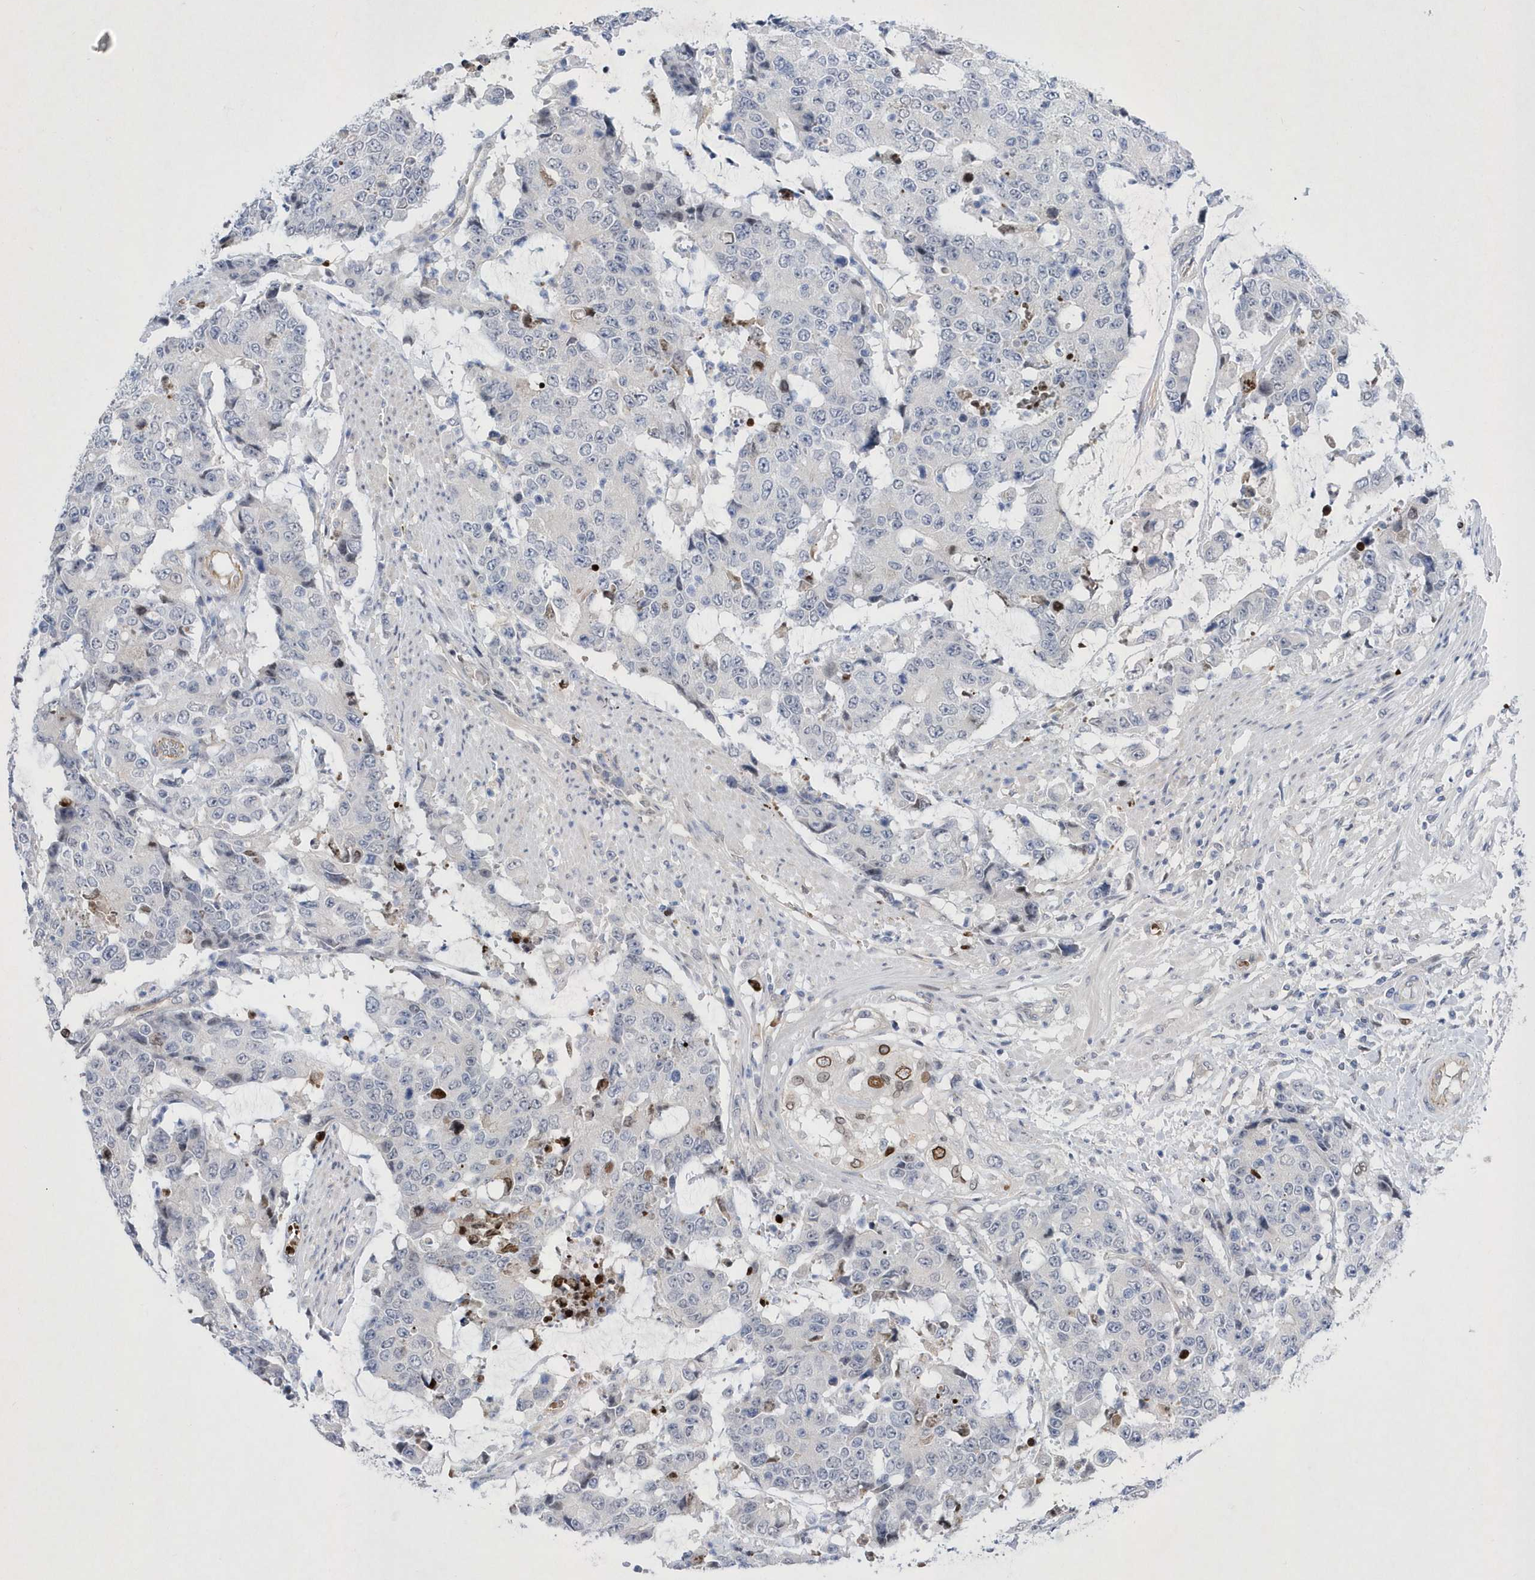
{"staining": {"intensity": "negative", "quantity": "none", "location": "none"}, "tissue": "colorectal cancer", "cell_type": "Tumor cells", "image_type": "cancer", "snomed": [{"axis": "morphology", "description": "Adenocarcinoma, NOS"}, {"axis": "topography", "description": "Colon"}], "caption": "Tumor cells are negative for brown protein staining in colorectal adenocarcinoma.", "gene": "ZNF875", "patient": {"sex": "female", "age": 86}}